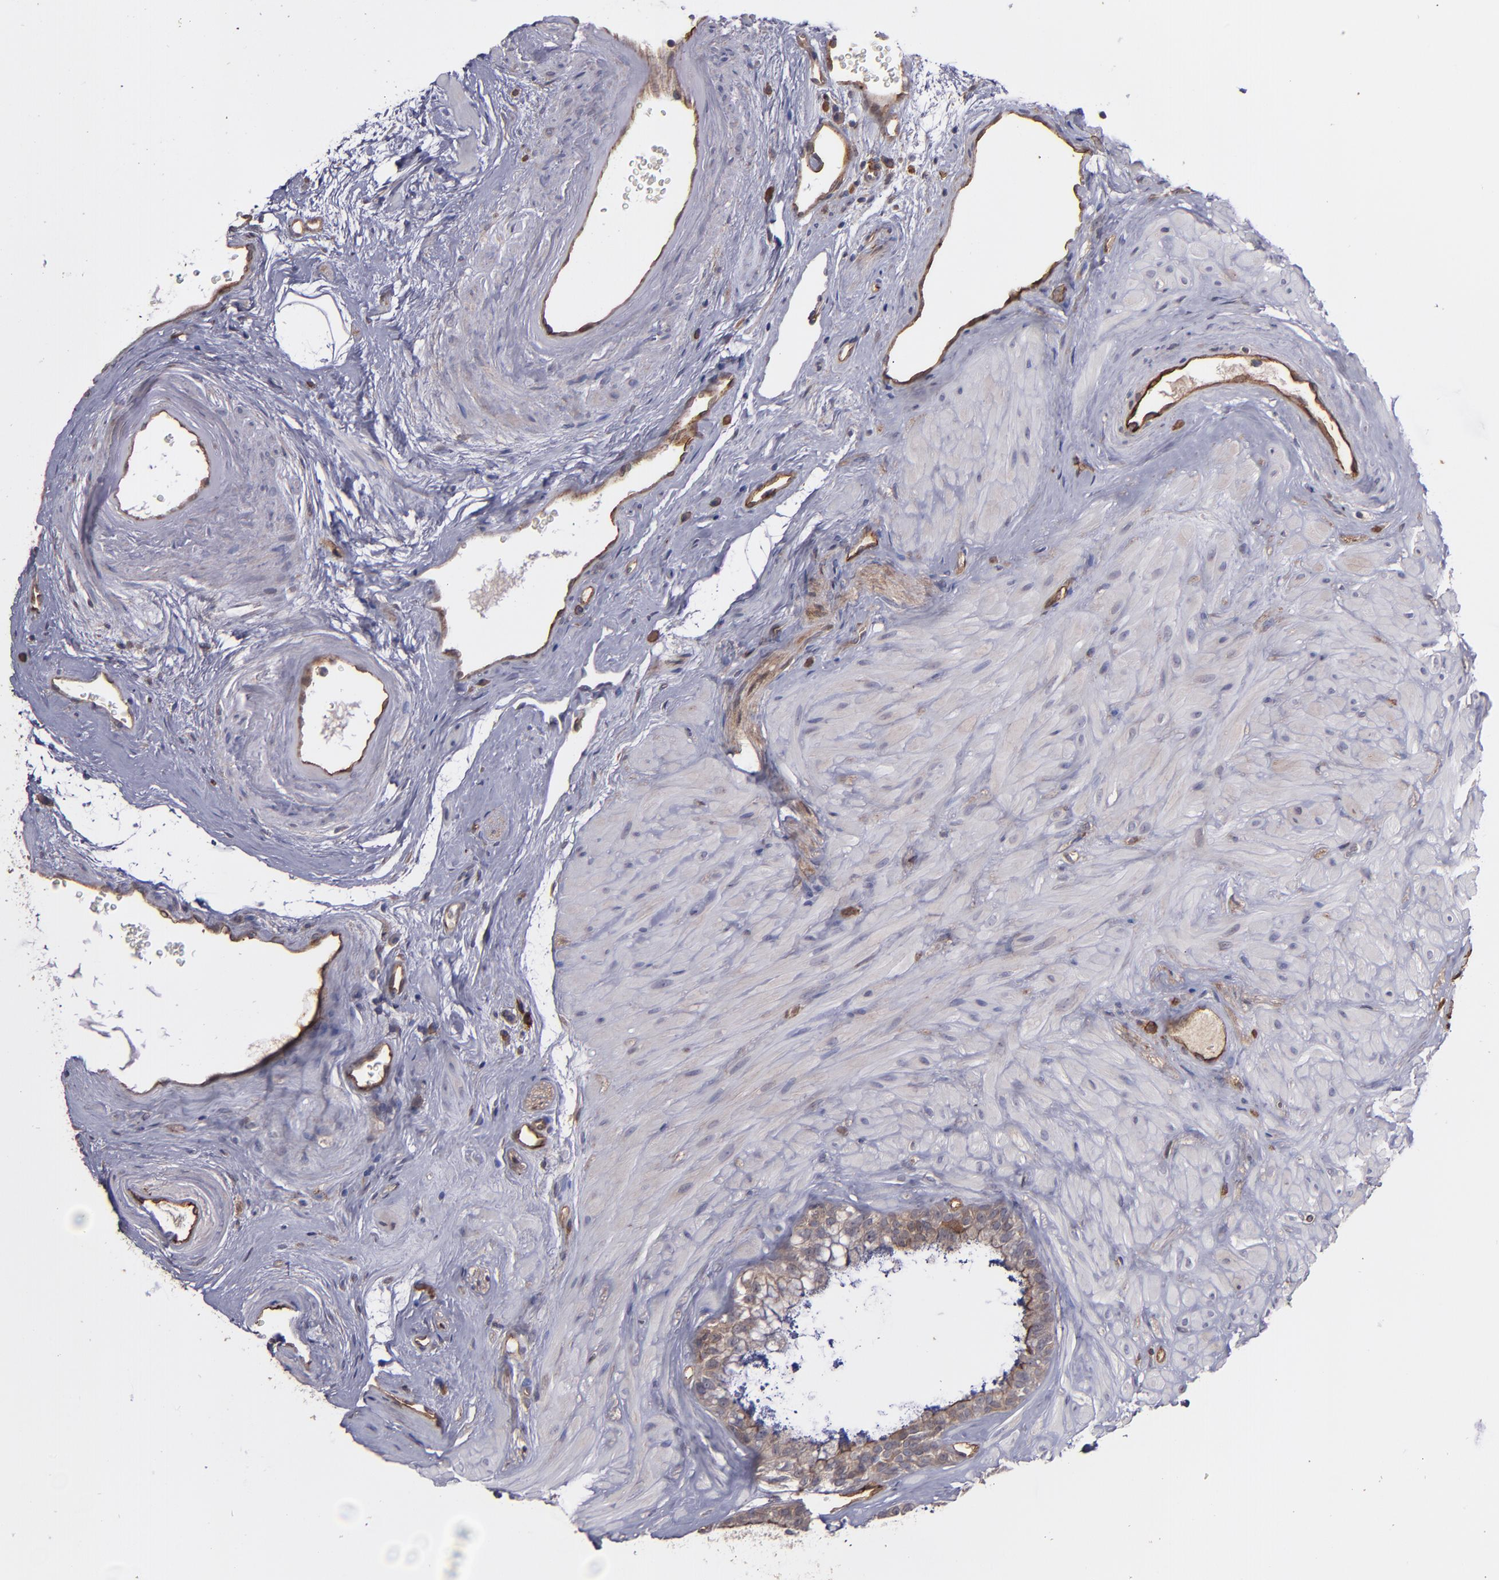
{"staining": {"intensity": "moderate", "quantity": "25%-75%", "location": "cytoplasmic/membranous"}, "tissue": "seminal vesicle", "cell_type": "Glandular cells", "image_type": "normal", "snomed": [{"axis": "morphology", "description": "Normal tissue, NOS"}, {"axis": "topography", "description": "Seminal veicle"}], "caption": "A high-resolution image shows immunohistochemistry staining of normal seminal vesicle, which exhibits moderate cytoplasmic/membranous staining in approximately 25%-75% of glandular cells. (DAB IHC, brown staining for protein, blue staining for nuclei).", "gene": "ICAM1", "patient": {"sex": "male", "age": 63}}